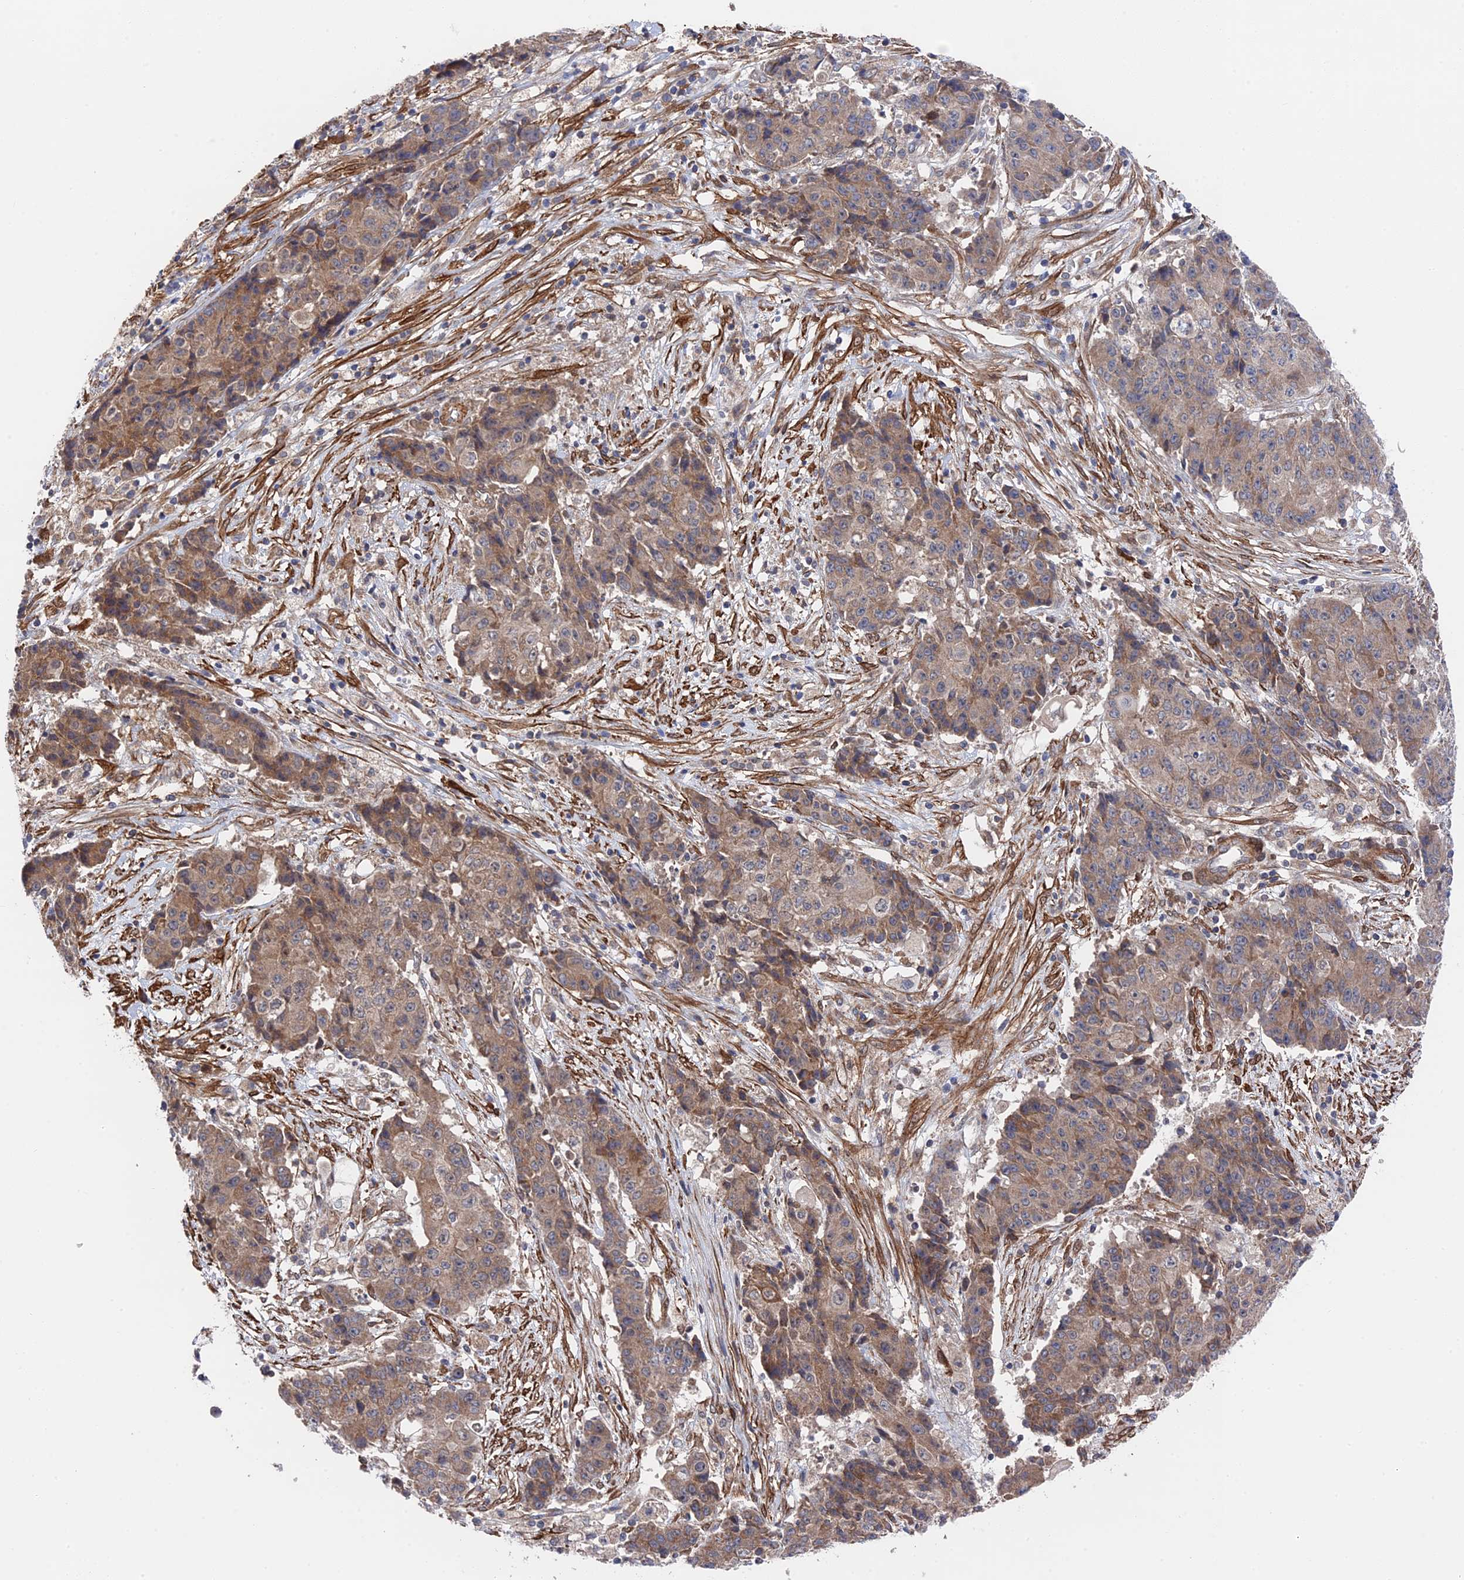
{"staining": {"intensity": "weak", "quantity": ">75%", "location": "cytoplasmic/membranous"}, "tissue": "ovarian cancer", "cell_type": "Tumor cells", "image_type": "cancer", "snomed": [{"axis": "morphology", "description": "Carcinoma, endometroid"}, {"axis": "topography", "description": "Ovary"}], "caption": "Weak cytoplasmic/membranous protein staining is present in about >75% of tumor cells in ovarian cancer.", "gene": "ZNF320", "patient": {"sex": "female", "age": 42}}